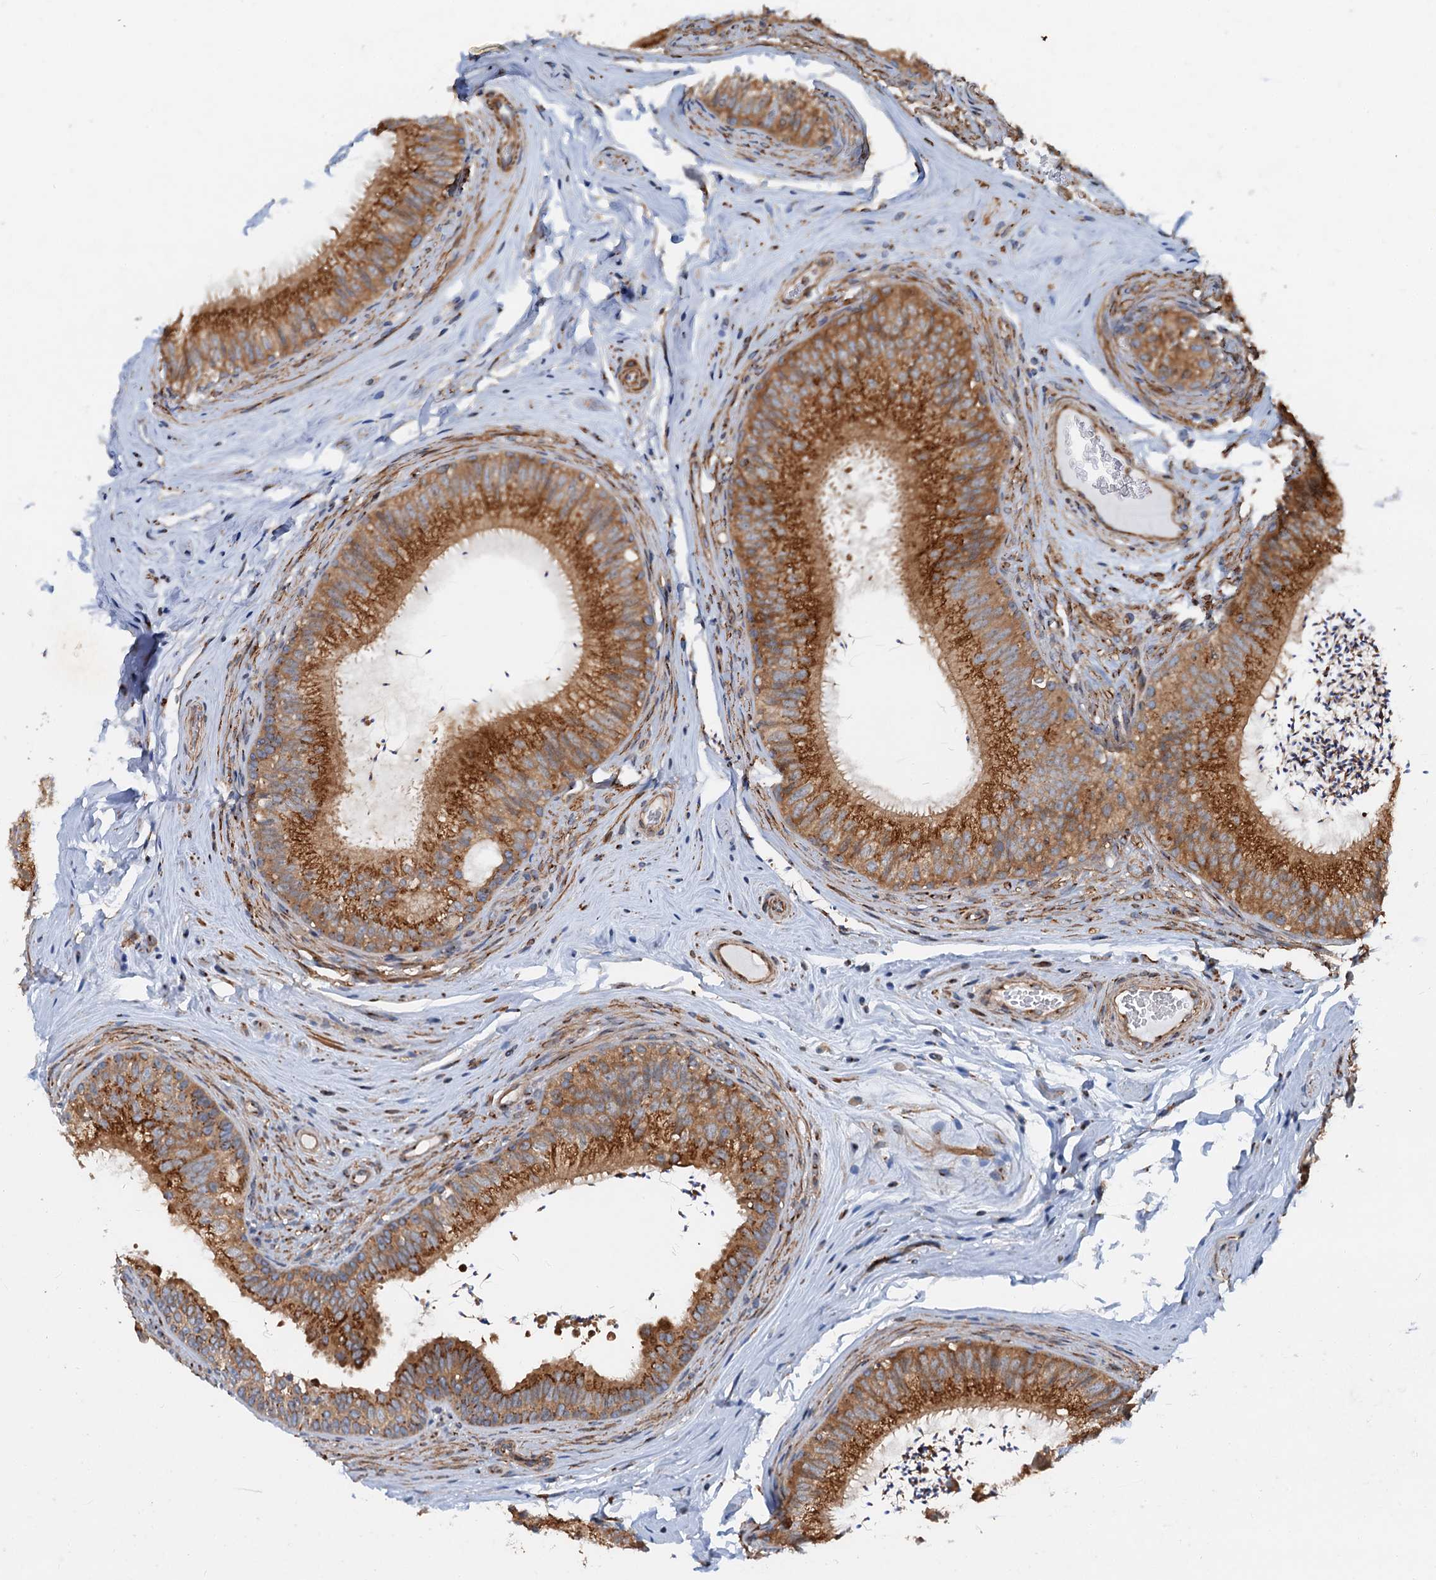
{"staining": {"intensity": "strong", "quantity": ">75%", "location": "cytoplasmic/membranous"}, "tissue": "epididymis", "cell_type": "Glandular cells", "image_type": "normal", "snomed": [{"axis": "morphology", "description": "Normal tissue, NOS"}, {"axis": "topography", "description": "Epididymis"}], "caption": "Immunohistochemistry histopathology image of benign epididymis stained for a protein (brown), which exhibits high levels of strong cytoplasmic/membranous positivity in approximately >75% of glandular cells.", "gene": "ANKRD26", "patient": {"sex": "male", "age": 46}}